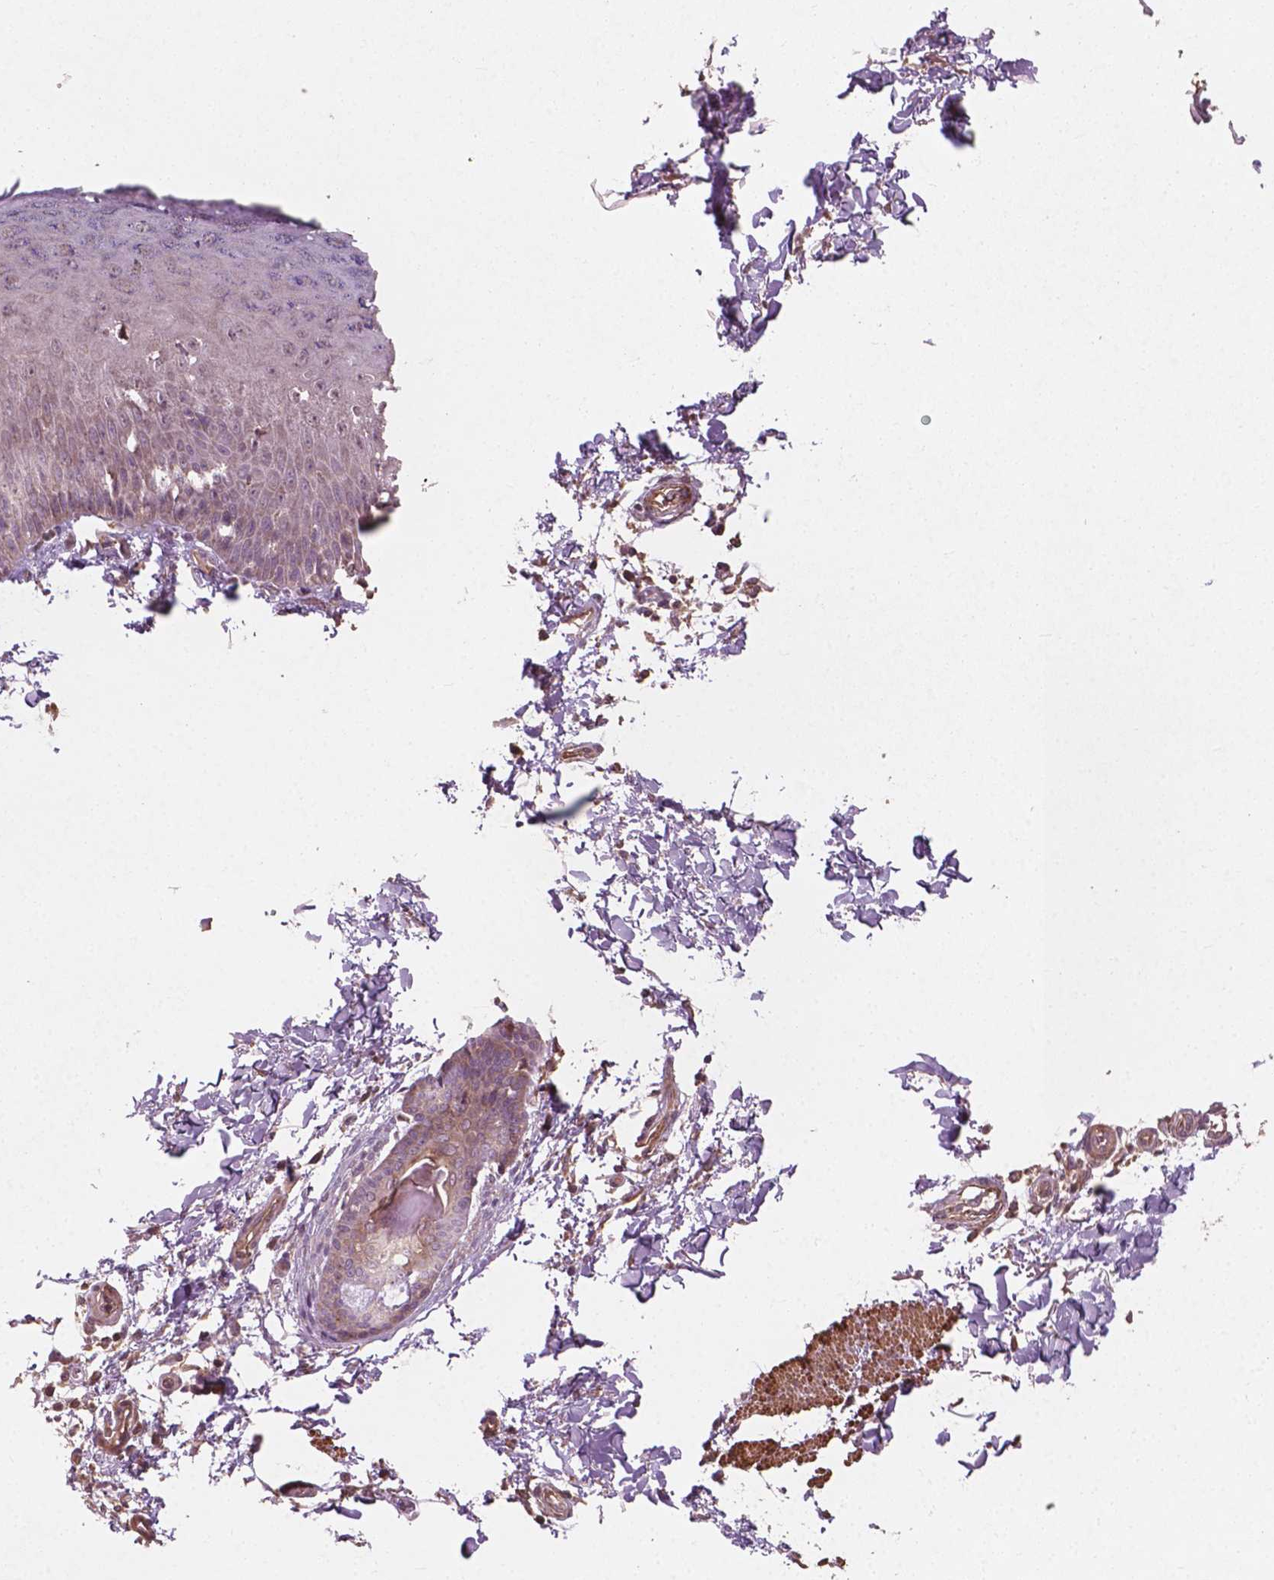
{"staining": {"intensity": "weak", "quantity": ">75%", "location": "cytoplasmic/membranous"}, "tissue": "skin", "cell_type": "Fibroblasts", "image_type": "normal", "snomed": [{"axis": "morphology", "description": "Normal tissue, NOS"}, {"axis": "topography", "description": "Skin"}], "caption": "IHC of normal human skin demonstrates low levels of weak cytoplasmic/membranous positivity in about >75% of fibroblasts.", "gene": "CYFIP1", "patient": {"sex": "female", "age": 62}}